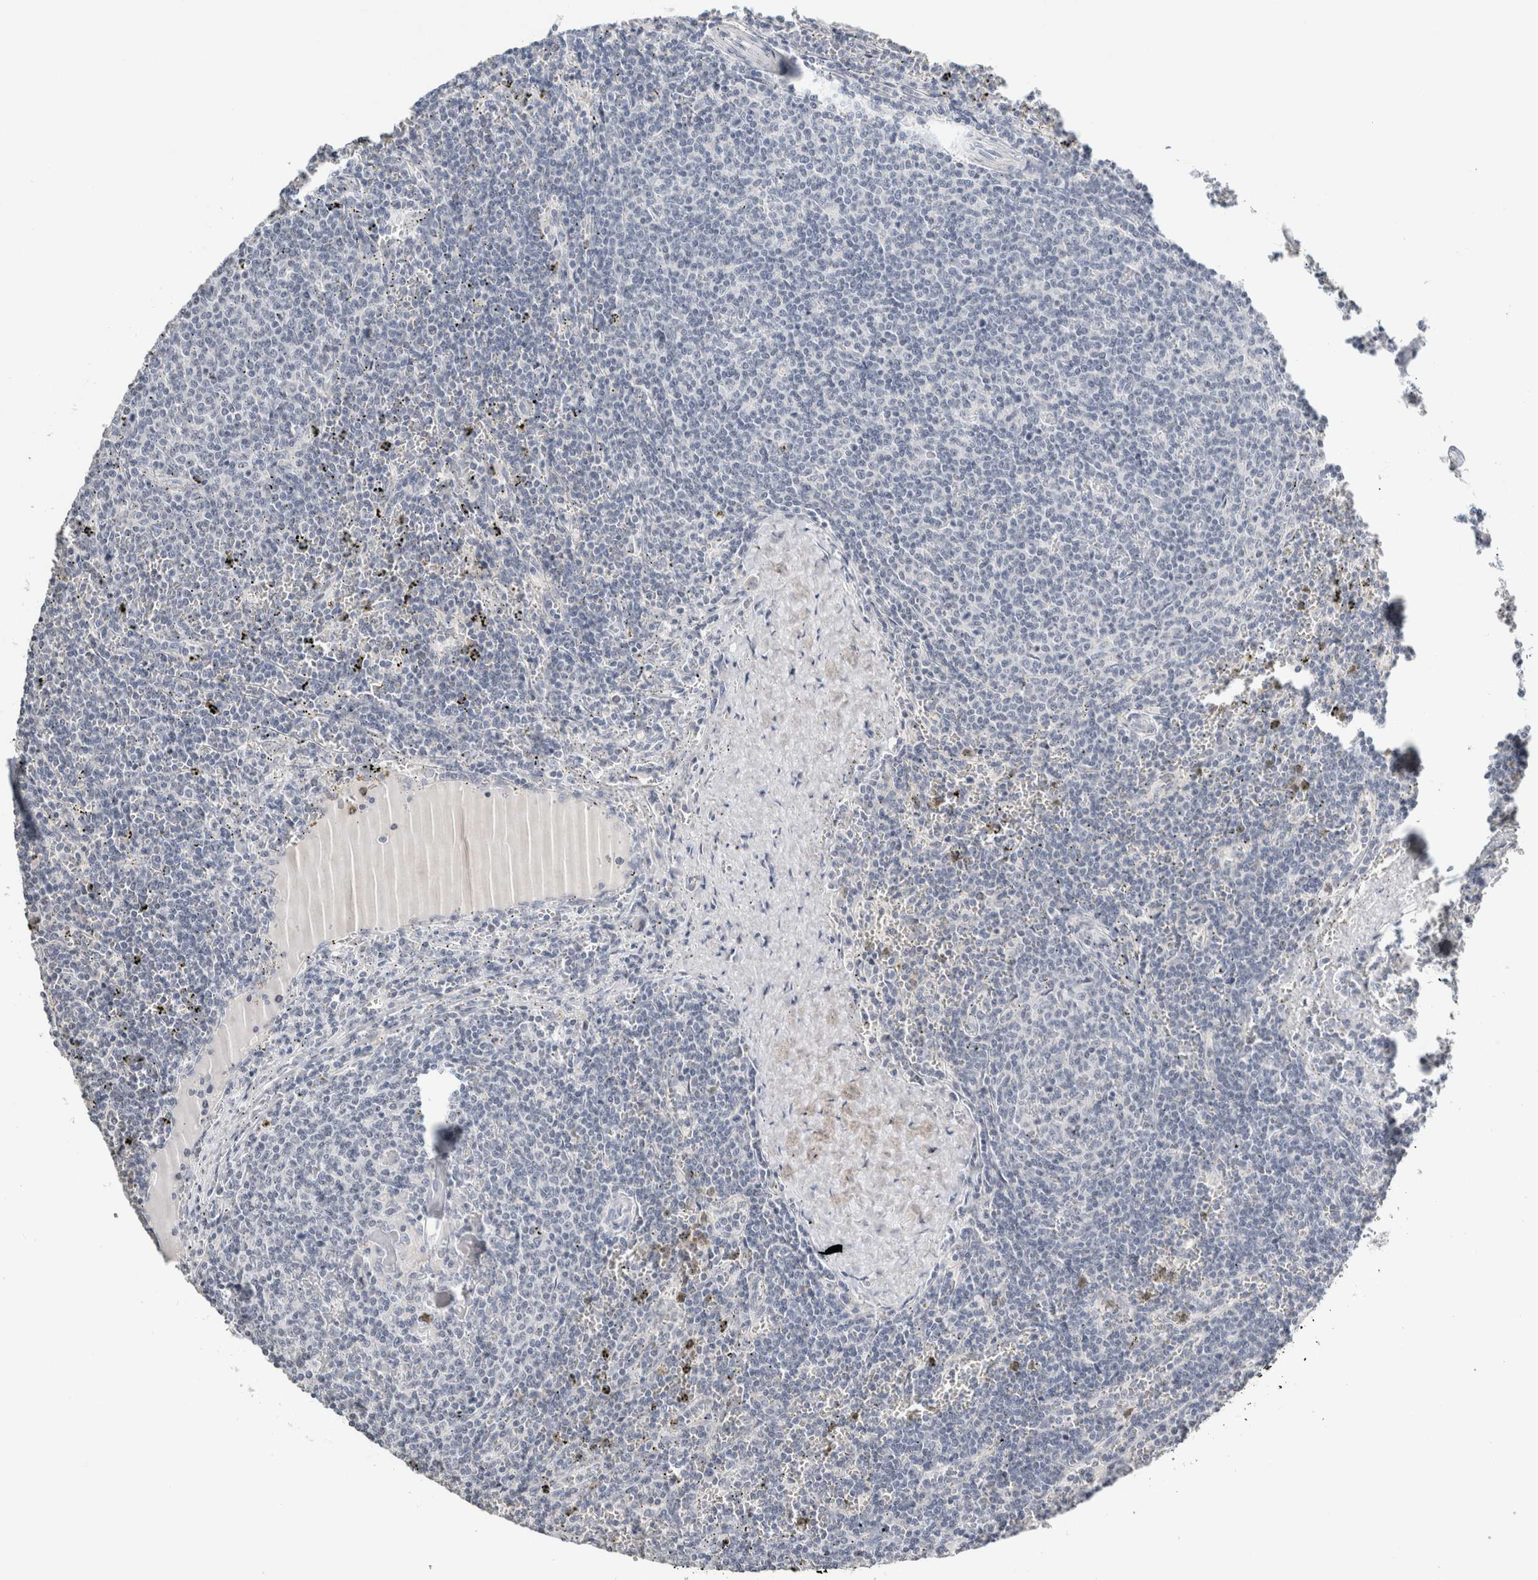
{"staining": {"intensity": "negative", "quantity": "none", "location": "none"}, "tissue": "lymphoma", "cell_type": "Tumor cells", "image_type": "cancer", "snomed": [{"axis": "morphology", "description": "Malignant lymphoma, non-Hodgkin's type, Low grade"}, {"axis": "topography", "description": "Spleen"}], "caption": "Image shows no protein positivity in tumor cells of lymphoma tissue. The staining is performed using DAB (3,3'-diaminobenzidine) brown chromogen with nuclei counter-stained in using hematoxylin.", "gene": "CRAT", "patient": {"sex": "female", "age": 50}}